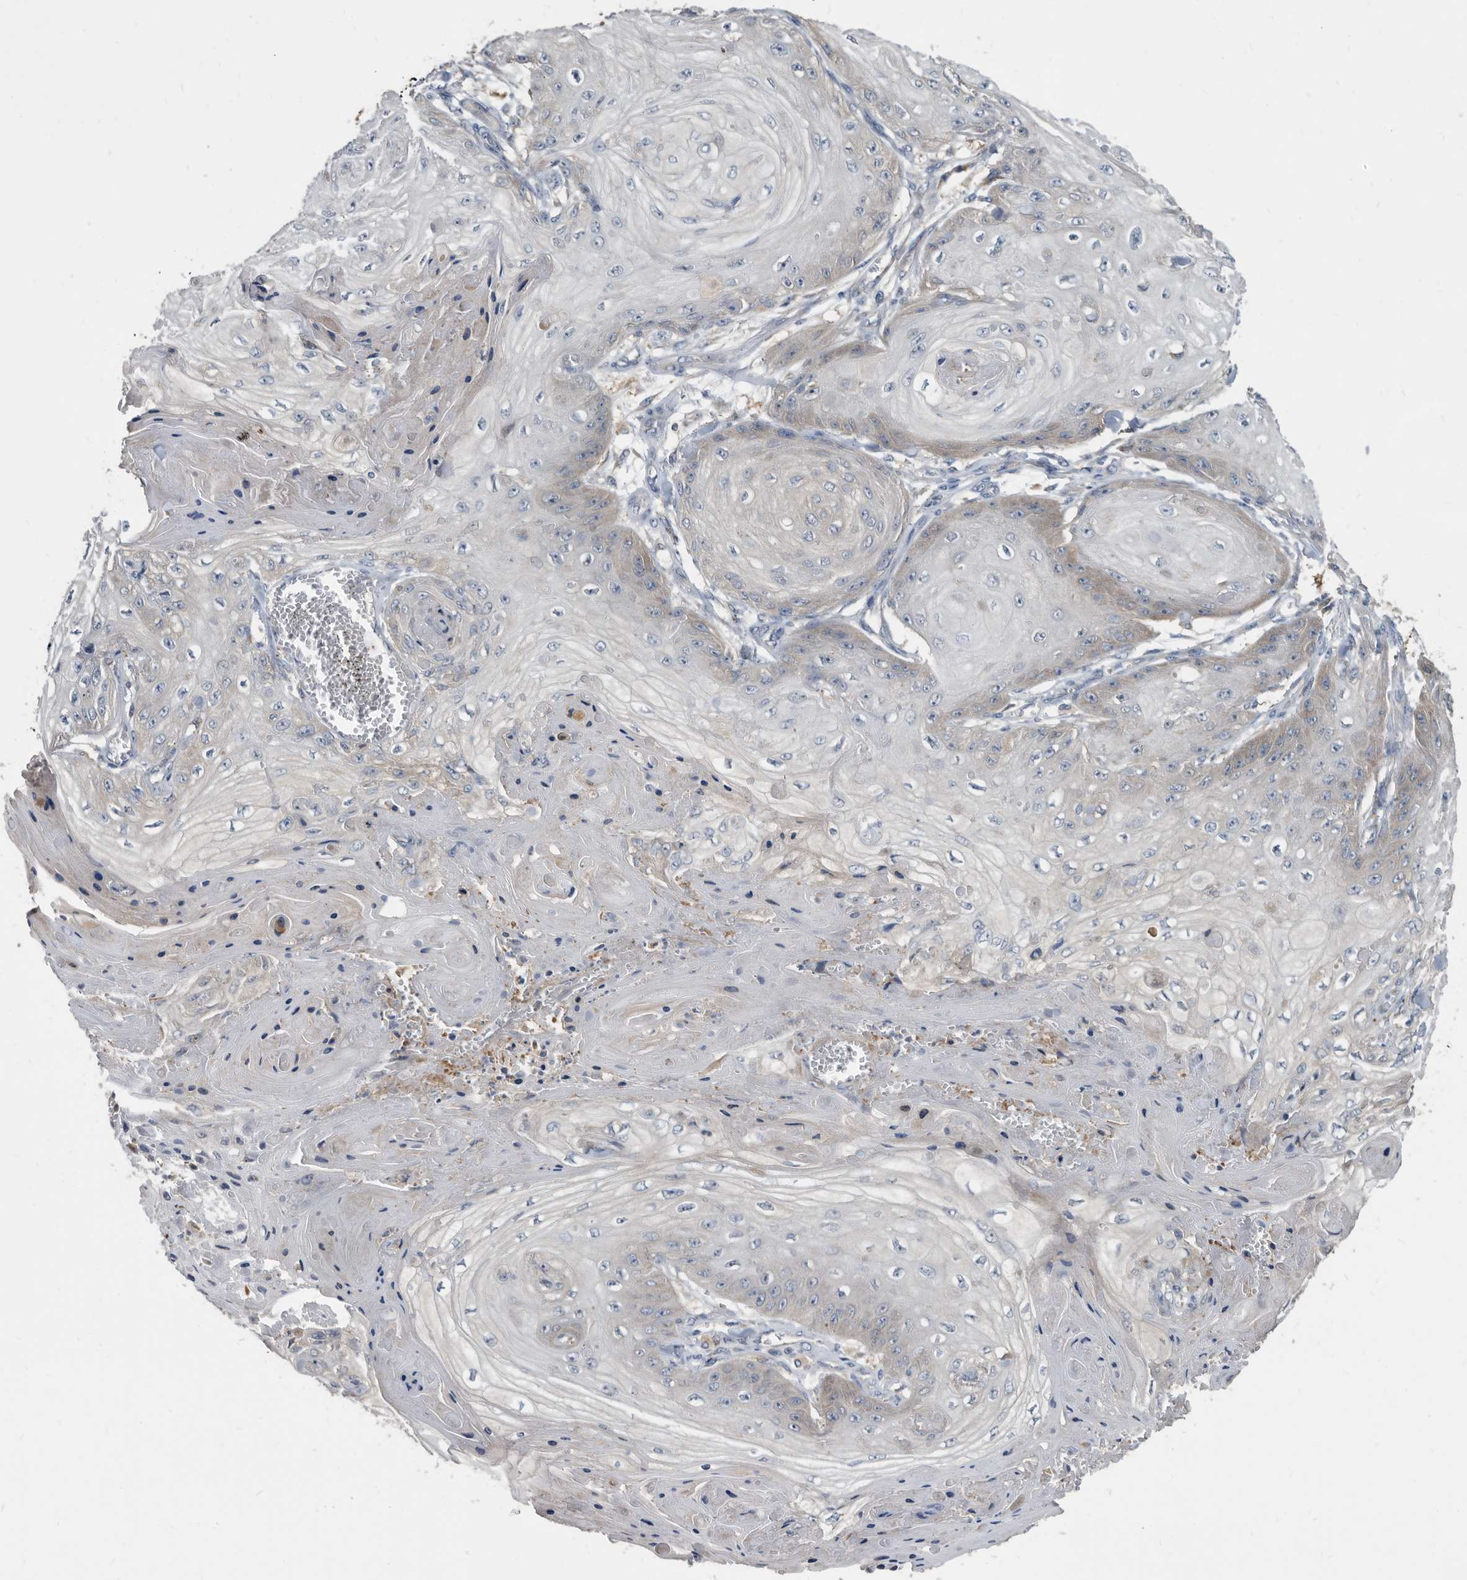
{"staining": {"intensity": "negative", "quantity": "none", "location": "none"}, "tissue": "skin cancer", "cell_type": "Tumor cells", "image_type": "cancer", "snomed": [{"axis": "morphology", "description": "Squamous cell carcinoma, NOS"}, {"axis": "topography", "description": "Skin"}], "caption": "Tumor cells are negative for brown protein staining in skin cancer (squamous cell carcinoma).", "gene": "APEH", "patient": {"sex": "male", "age": 74}}